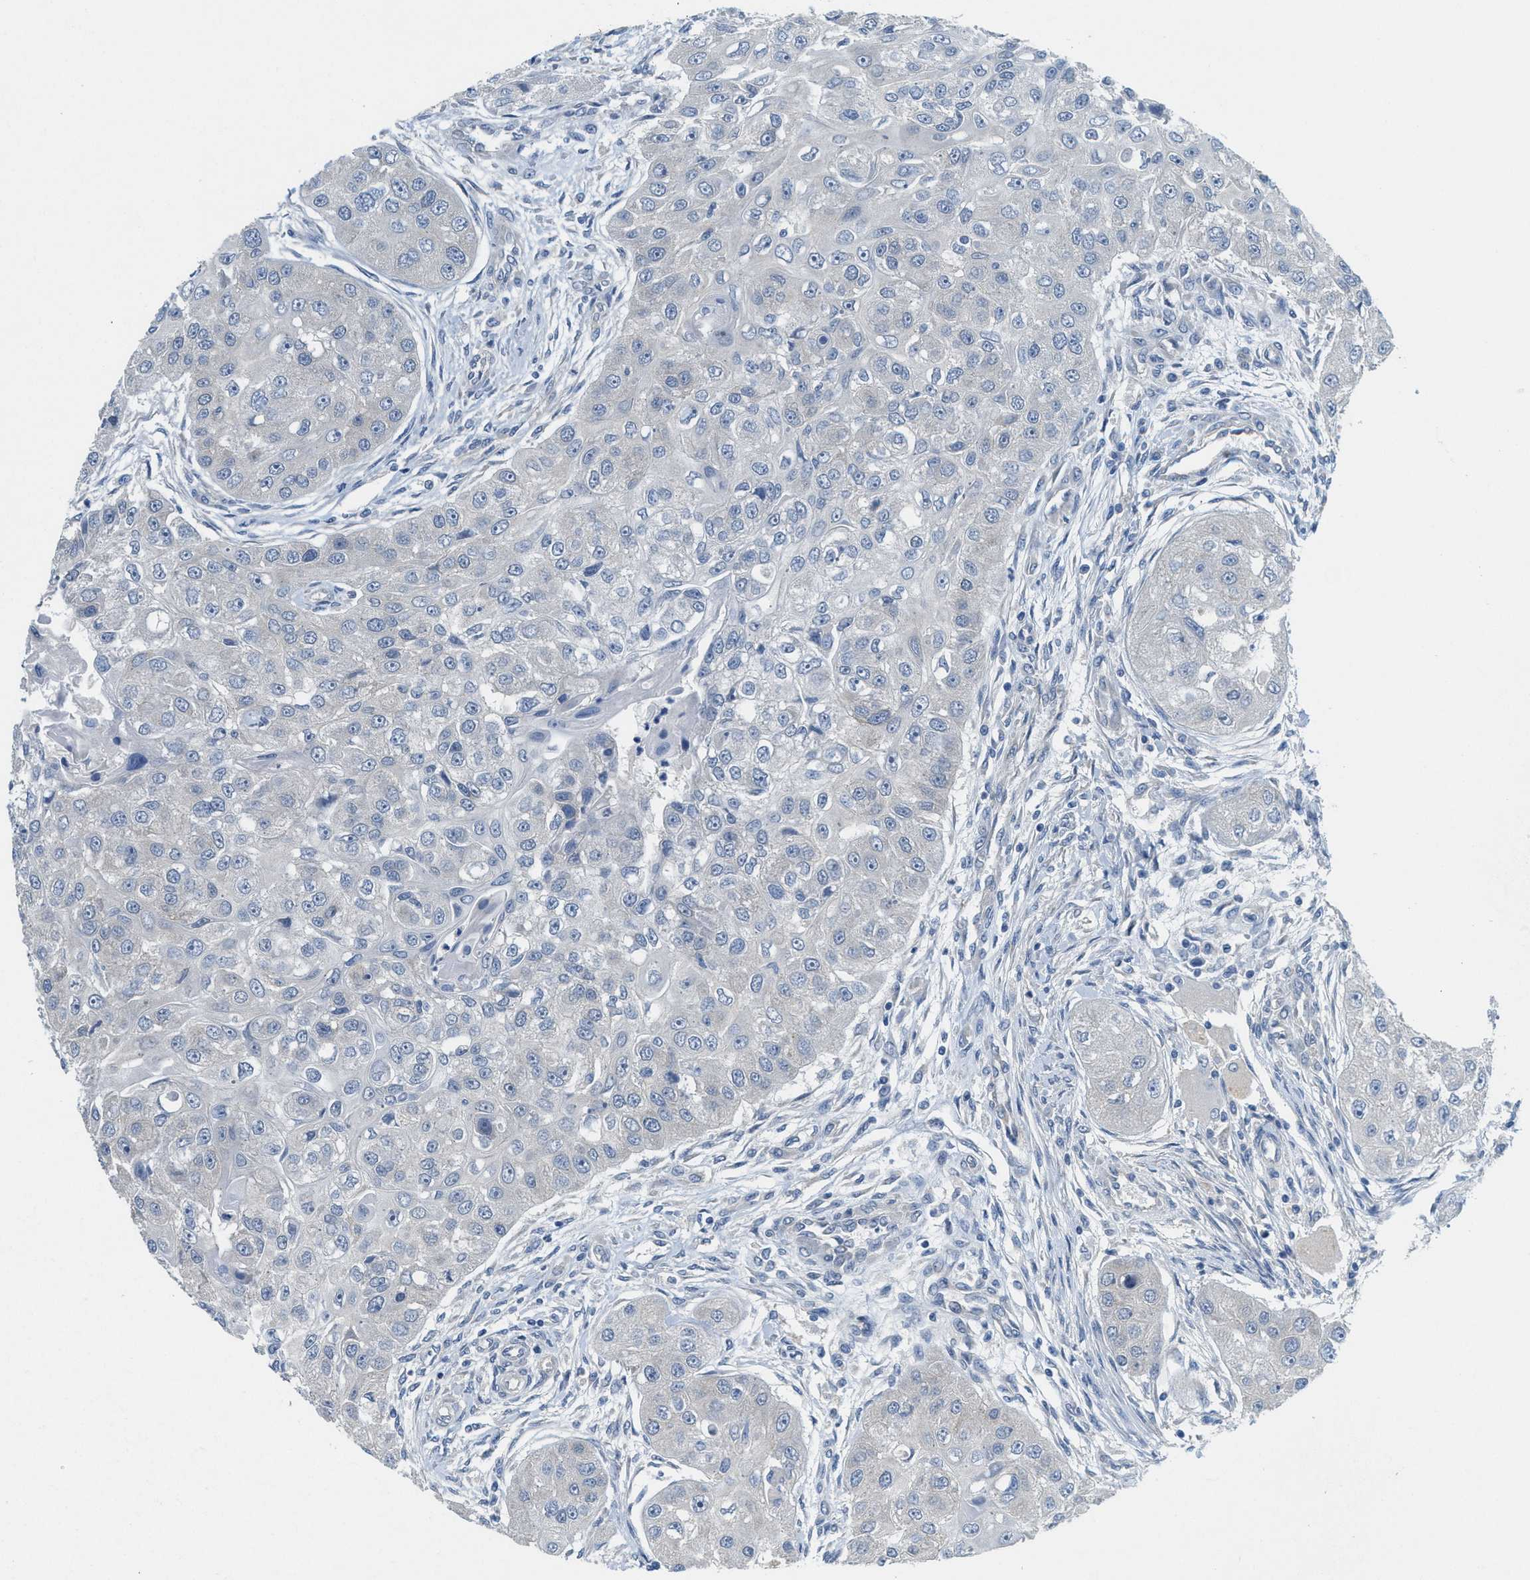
{"staining": {"intensity": "negative", "quantity": "none", "location": "none"}, "tissue": "head and neck cancer", "cell_type": "Tumor cells", "image_type": "cancer", "snomed": [{"axis": "morphology", "description": "Normal tissue, NOS"}, {"axis": "morphology", "description": "Squamous cell carcinoma, NOS"}, {"axis": "topography", "description": "Skeletal muscle"}, {"axis": "topography", "description": "Head-Neck"}], "caption": "The histopathology image exhibits no significant expression in tumor cells of squamous cell carcinoma (head and neck).", "gene": "ZFYVE9", "patient": {"sex": "male", "age": 51}}